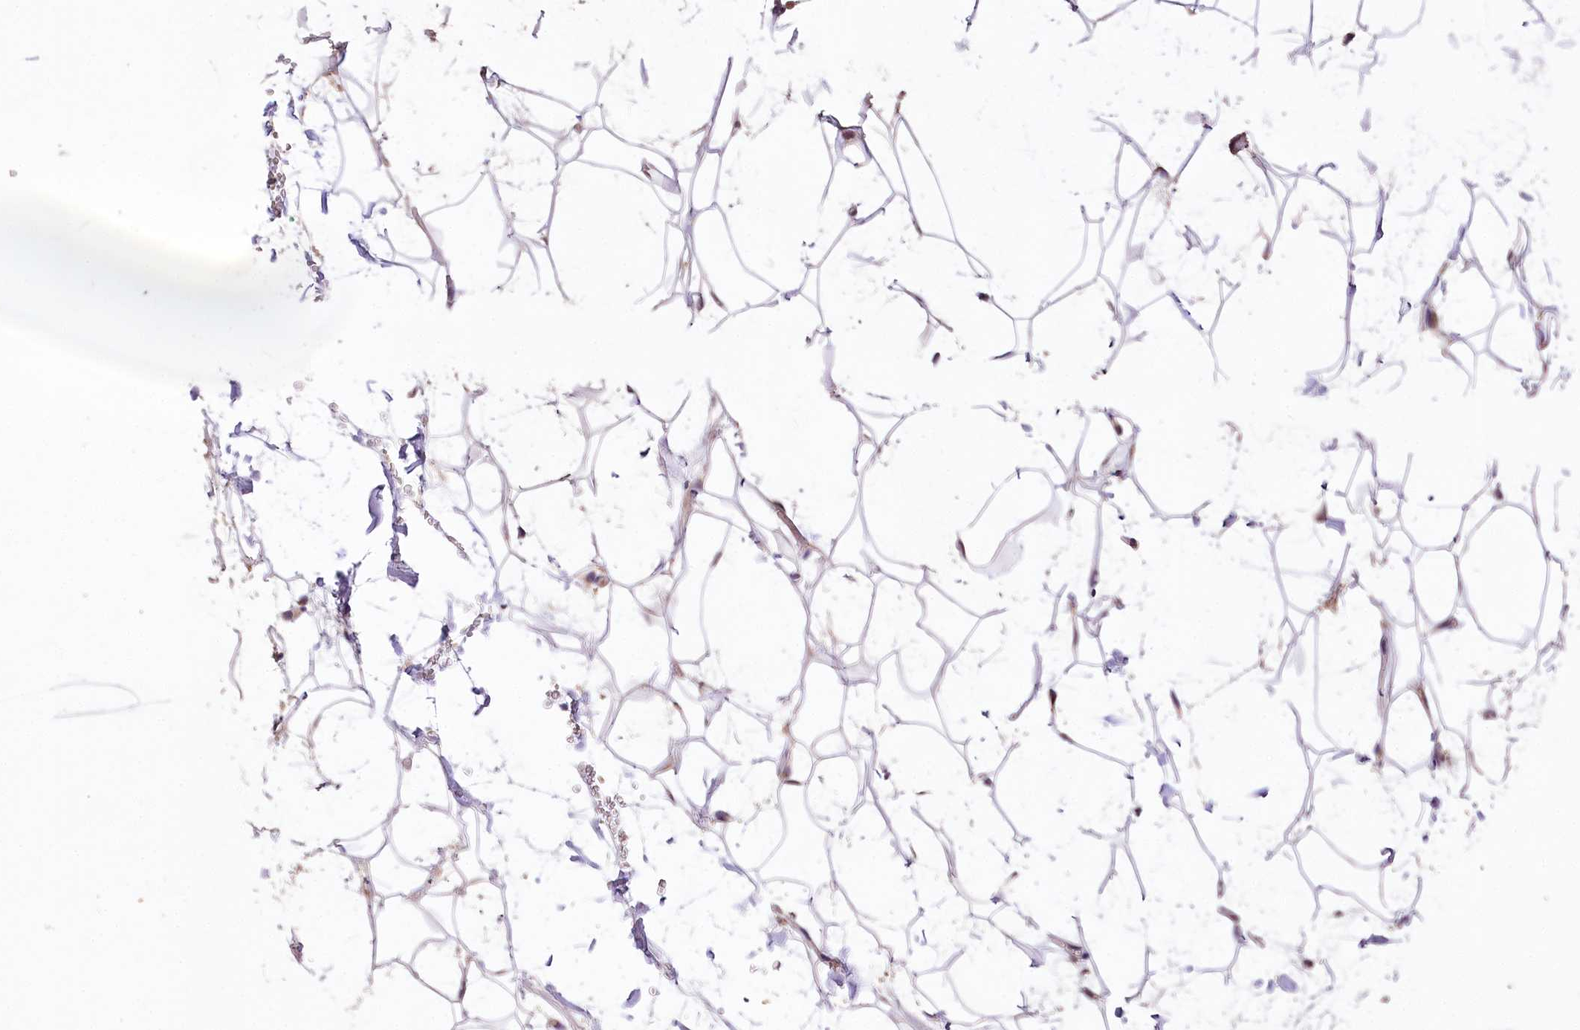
{"staining": {"intensity": "negative", "quantity": "none", "location": "none"}, "tissue": "adipose tissue", "cell_type": "Adipocytes", "image_type": "normal", "snomed": [{"axis": "morphology", "description": "Normal tissue, NOS"}, {"axis": "topography", "description": "Breast"}], "caption": "High power microscopy histopathology image of an IHC micrograph of normal adipose tissue, revealing no significant expression in adipocytes.", "gene": "SERGEF", "patient": {"sex": "female", "age": 26}}